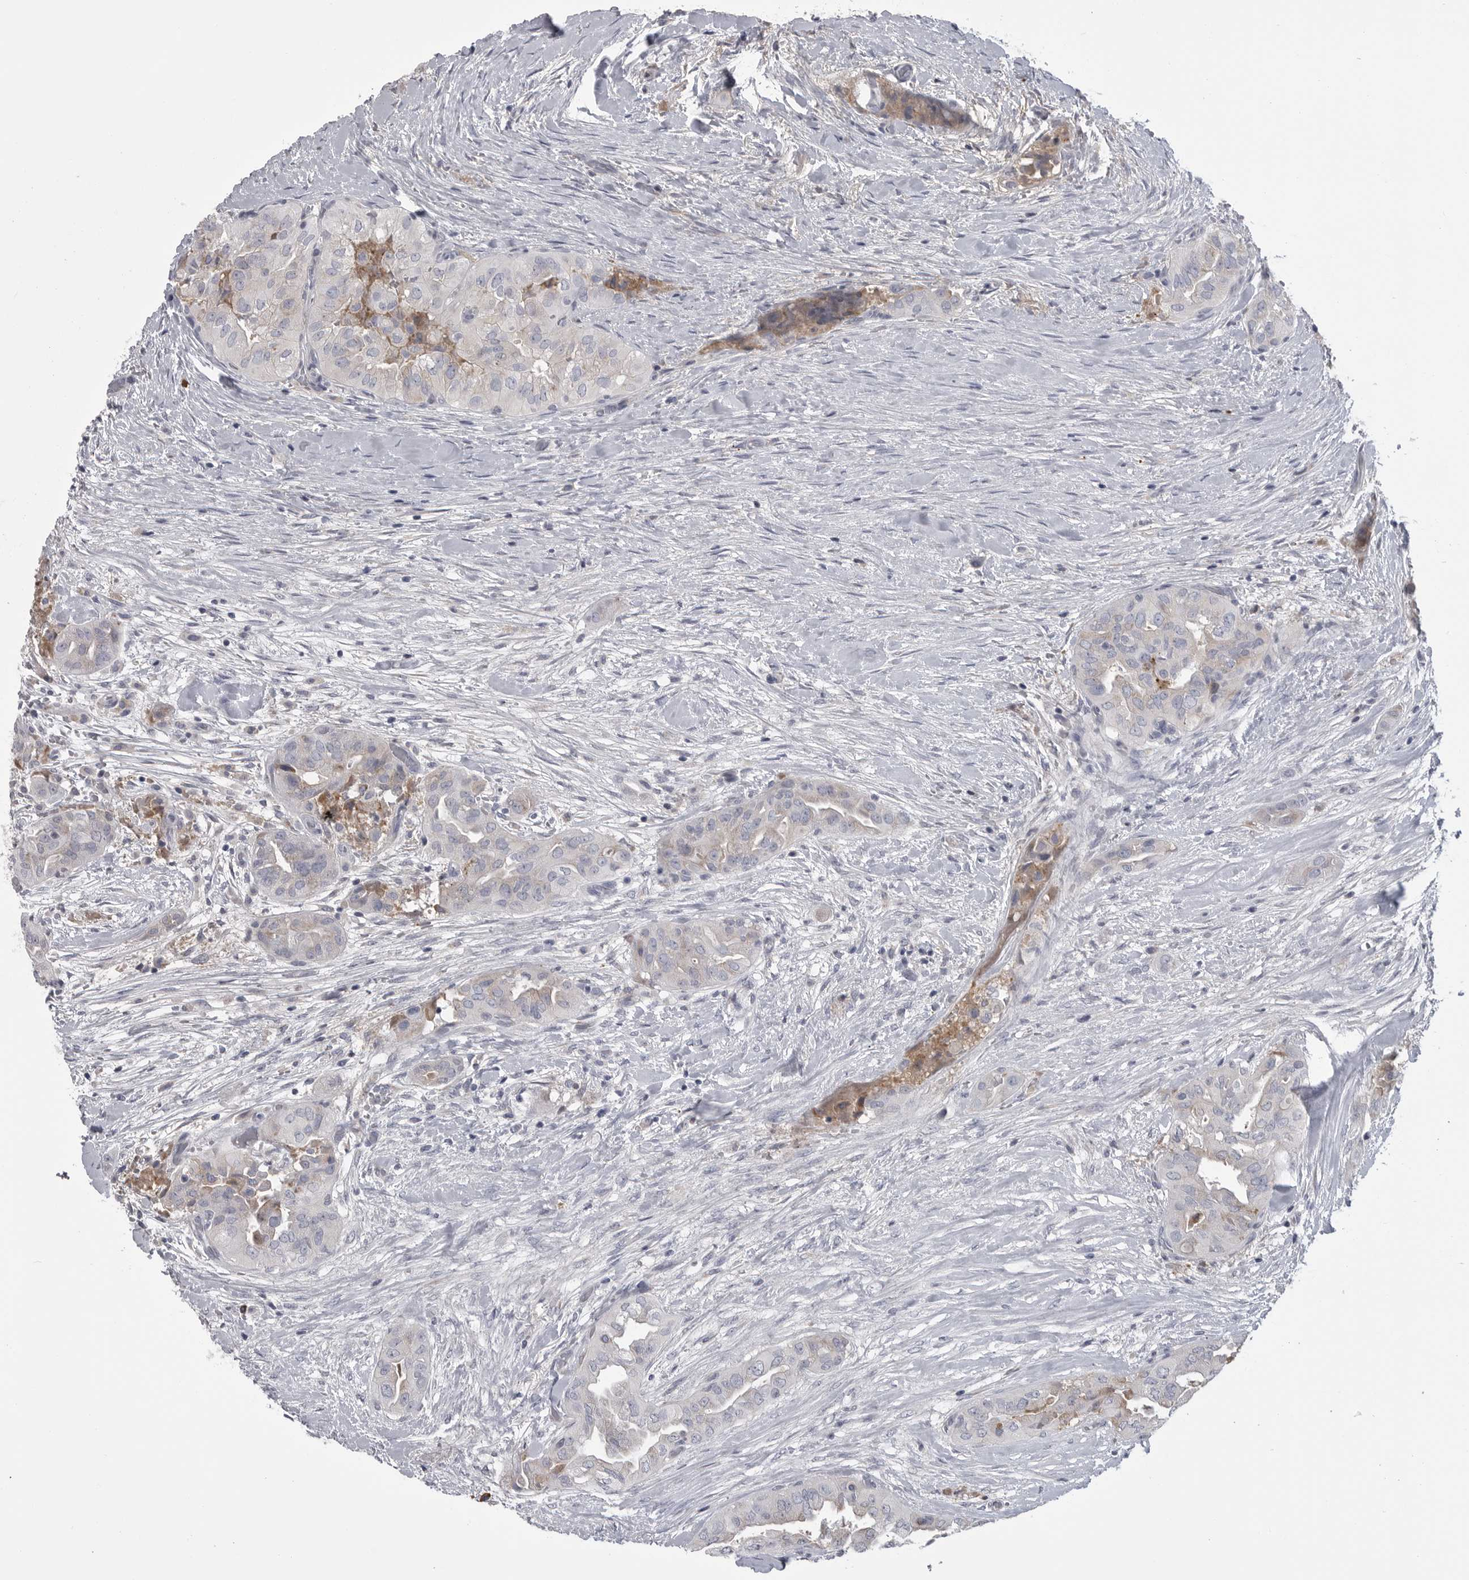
{"staining": {"intensity": "negative", "quantity": "none", "location": "none"}, "tissue": "thyroid cancer", "cell_type": "Tumor cells", "image_type": "cancer", "snomed": [{"axis": "morphology", "description": "Papillary adenocarcinoma, NOS"}, {"axis": "topography", "description": "Thyroid gland"}], "caption": "Thyroid cancer was stained to show a protein in brown. There is no significant staining in tumor cells. Brightfield microscopy of IHC stained with DAB (3,3'-diaminobenzidine) (brown) and hematoxylin (blue), captured at high magnification.", "gene": "FKBP2", "patient": {"sex": "female", "age": 59}}